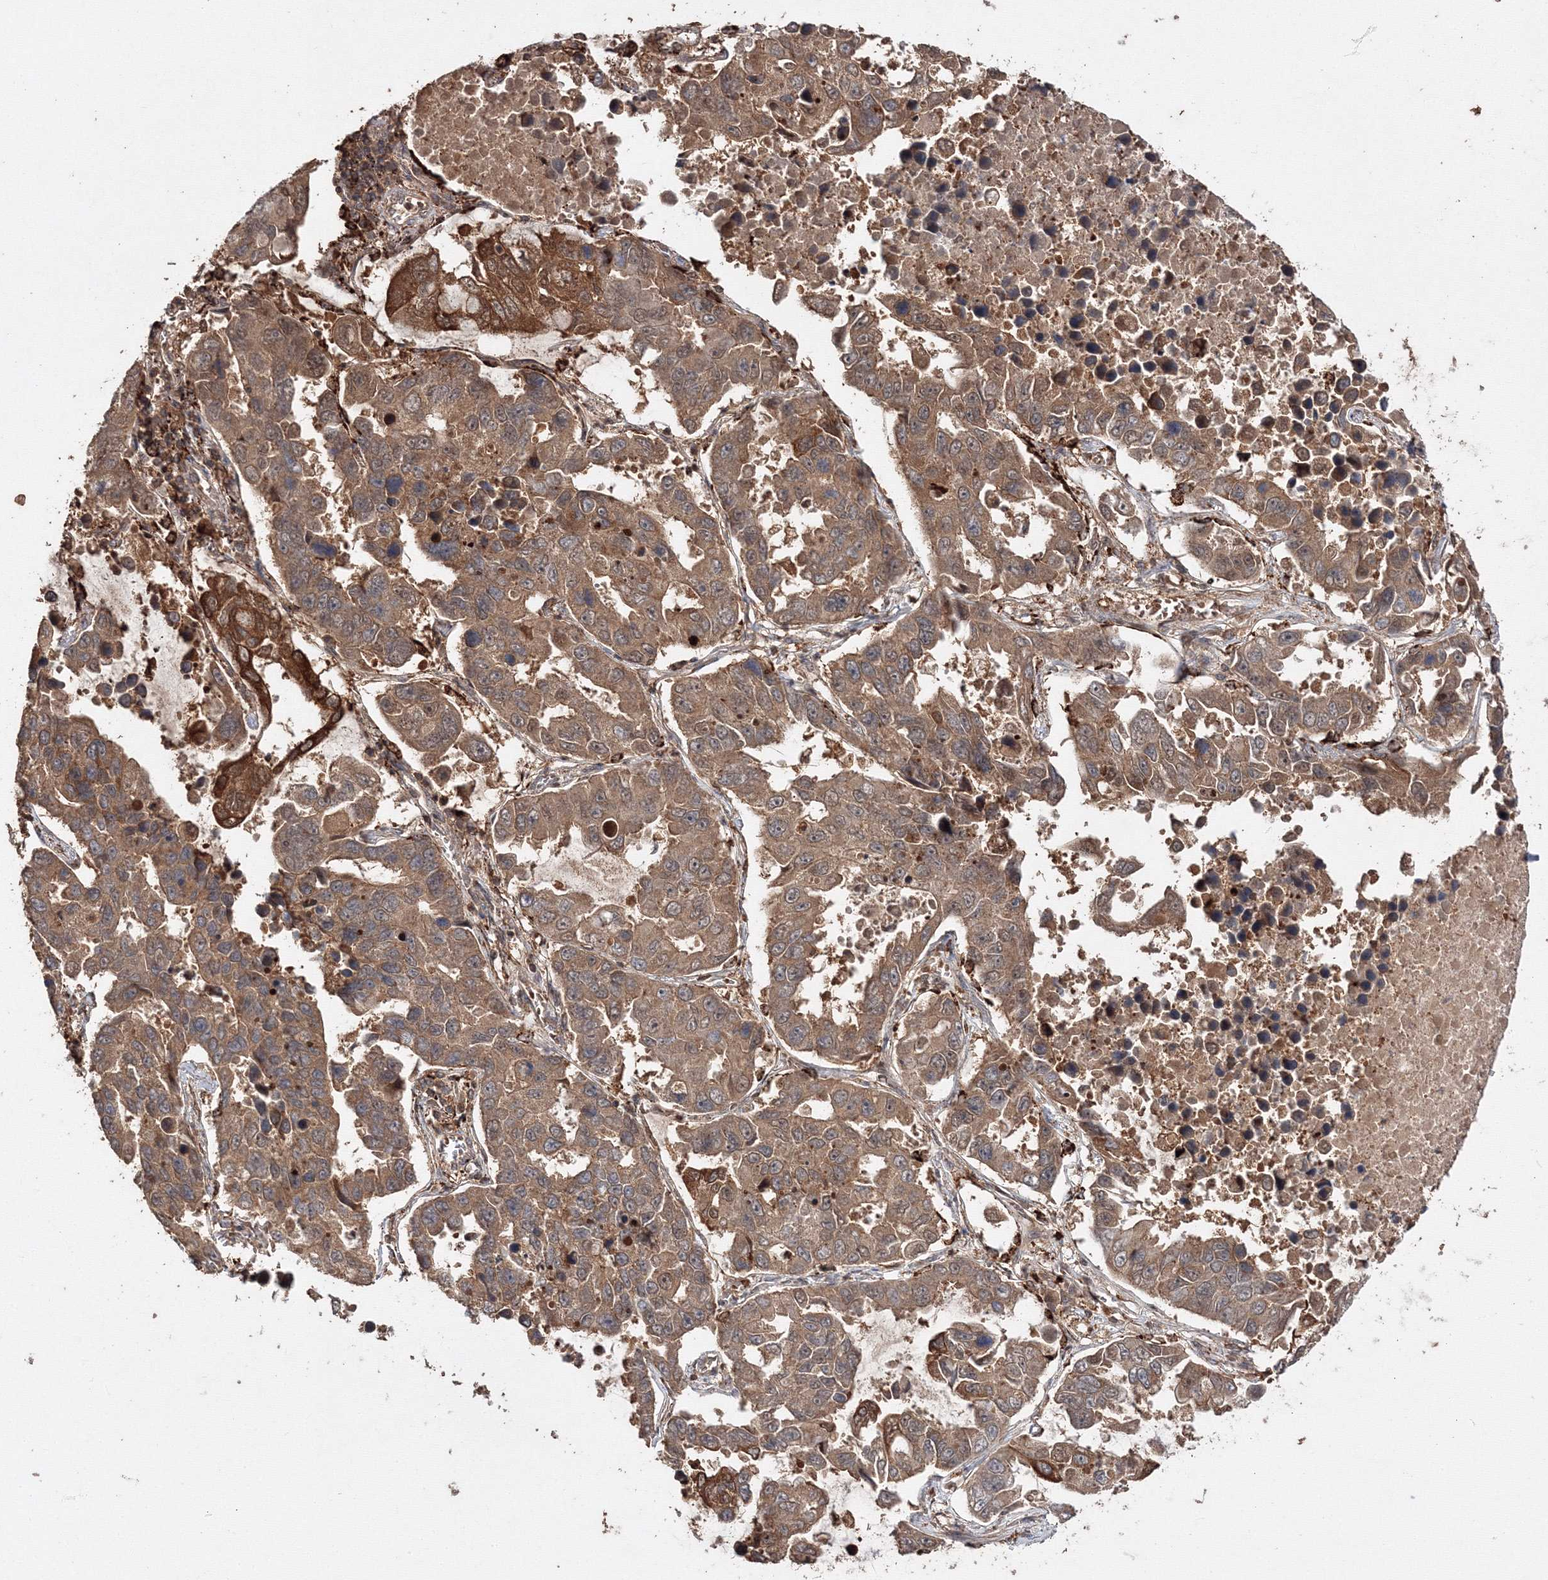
{"staining": {"intensity": "moderate", "quantity": ">75%", "location": "cytoplasmic/membranous"}, "tissue": "lung cancer", "cell_type": "Tumor cells", "image_type": "cancer", "snomed": [{"axis": "morphology", "description": "Adenocarcinoma, NOS"}, {"axis": "topography", "description": "Lung"}], "caption": "Immunohistochemical staining of lung cancer exhibits medium levels of moderate cytoplasmic/membranous expression in approximately >75% of tumor cells. (Stains: DAB in brown, nuclei in blue, Microscopy: brightfield microscopy at high magnification).", "gene": "DDO", "patient": {"sex": "male", "age": 64}}